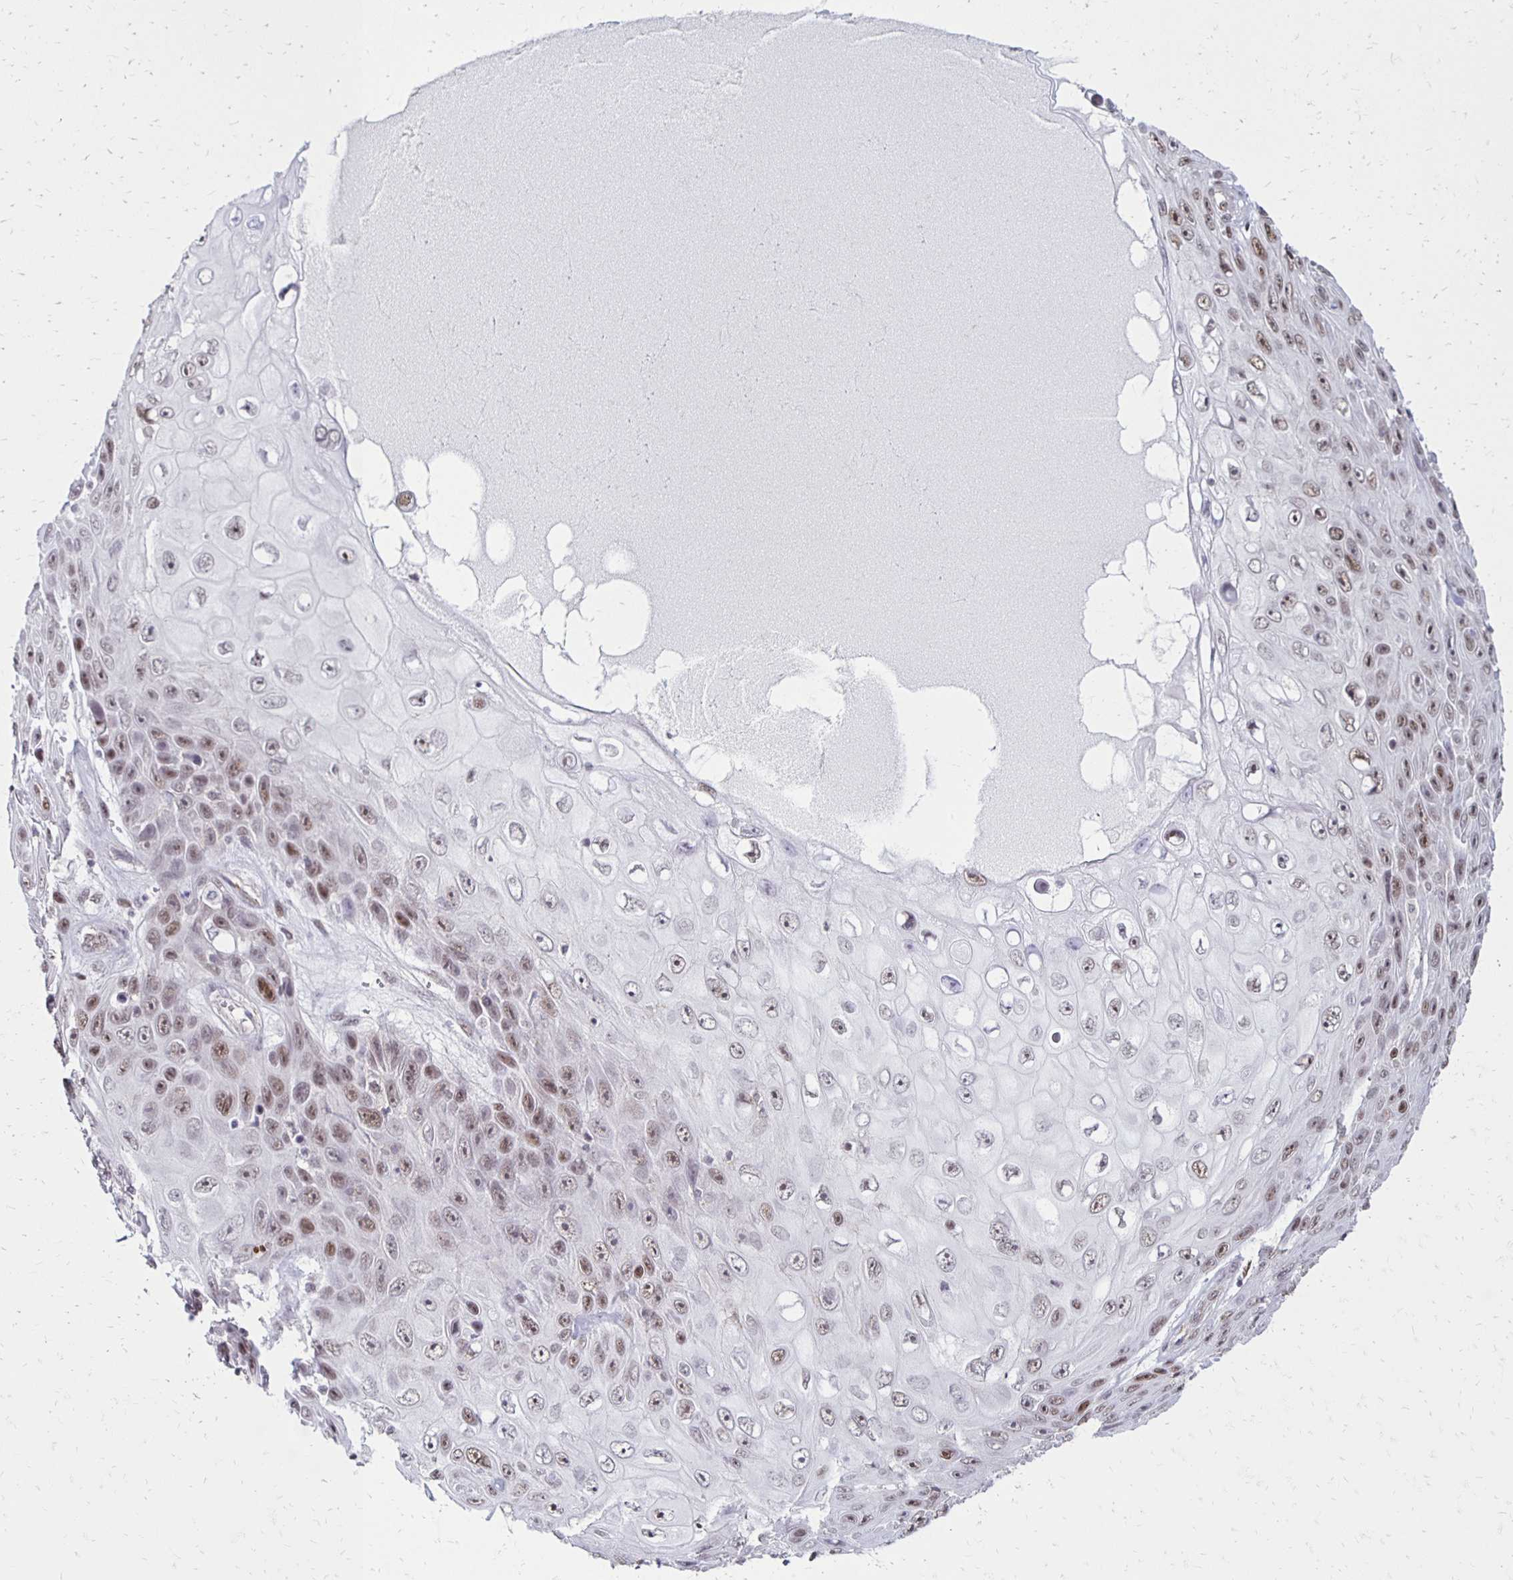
{"staining": {"intensity": "weak", "quantity": "25%-75%", "location": "nuclear"}, "tissue": "skin cancer", "cell_type": "Tumor cells", "image_type": "cancer", "snomed": [{"axis": "morphology", "description": "Squamous cell carcinoma, NOS"}, {"axis": "topography", "description": "Skin"}], "caption": "About 25%-75% of tumor cells in human skin cancer (squamous cell carcinoma) display weak nuclear protein expression as visualized by brown immunohistochemical staining.", "gene": "DDB2", "patient": {"sex": "male", "age": 82}}